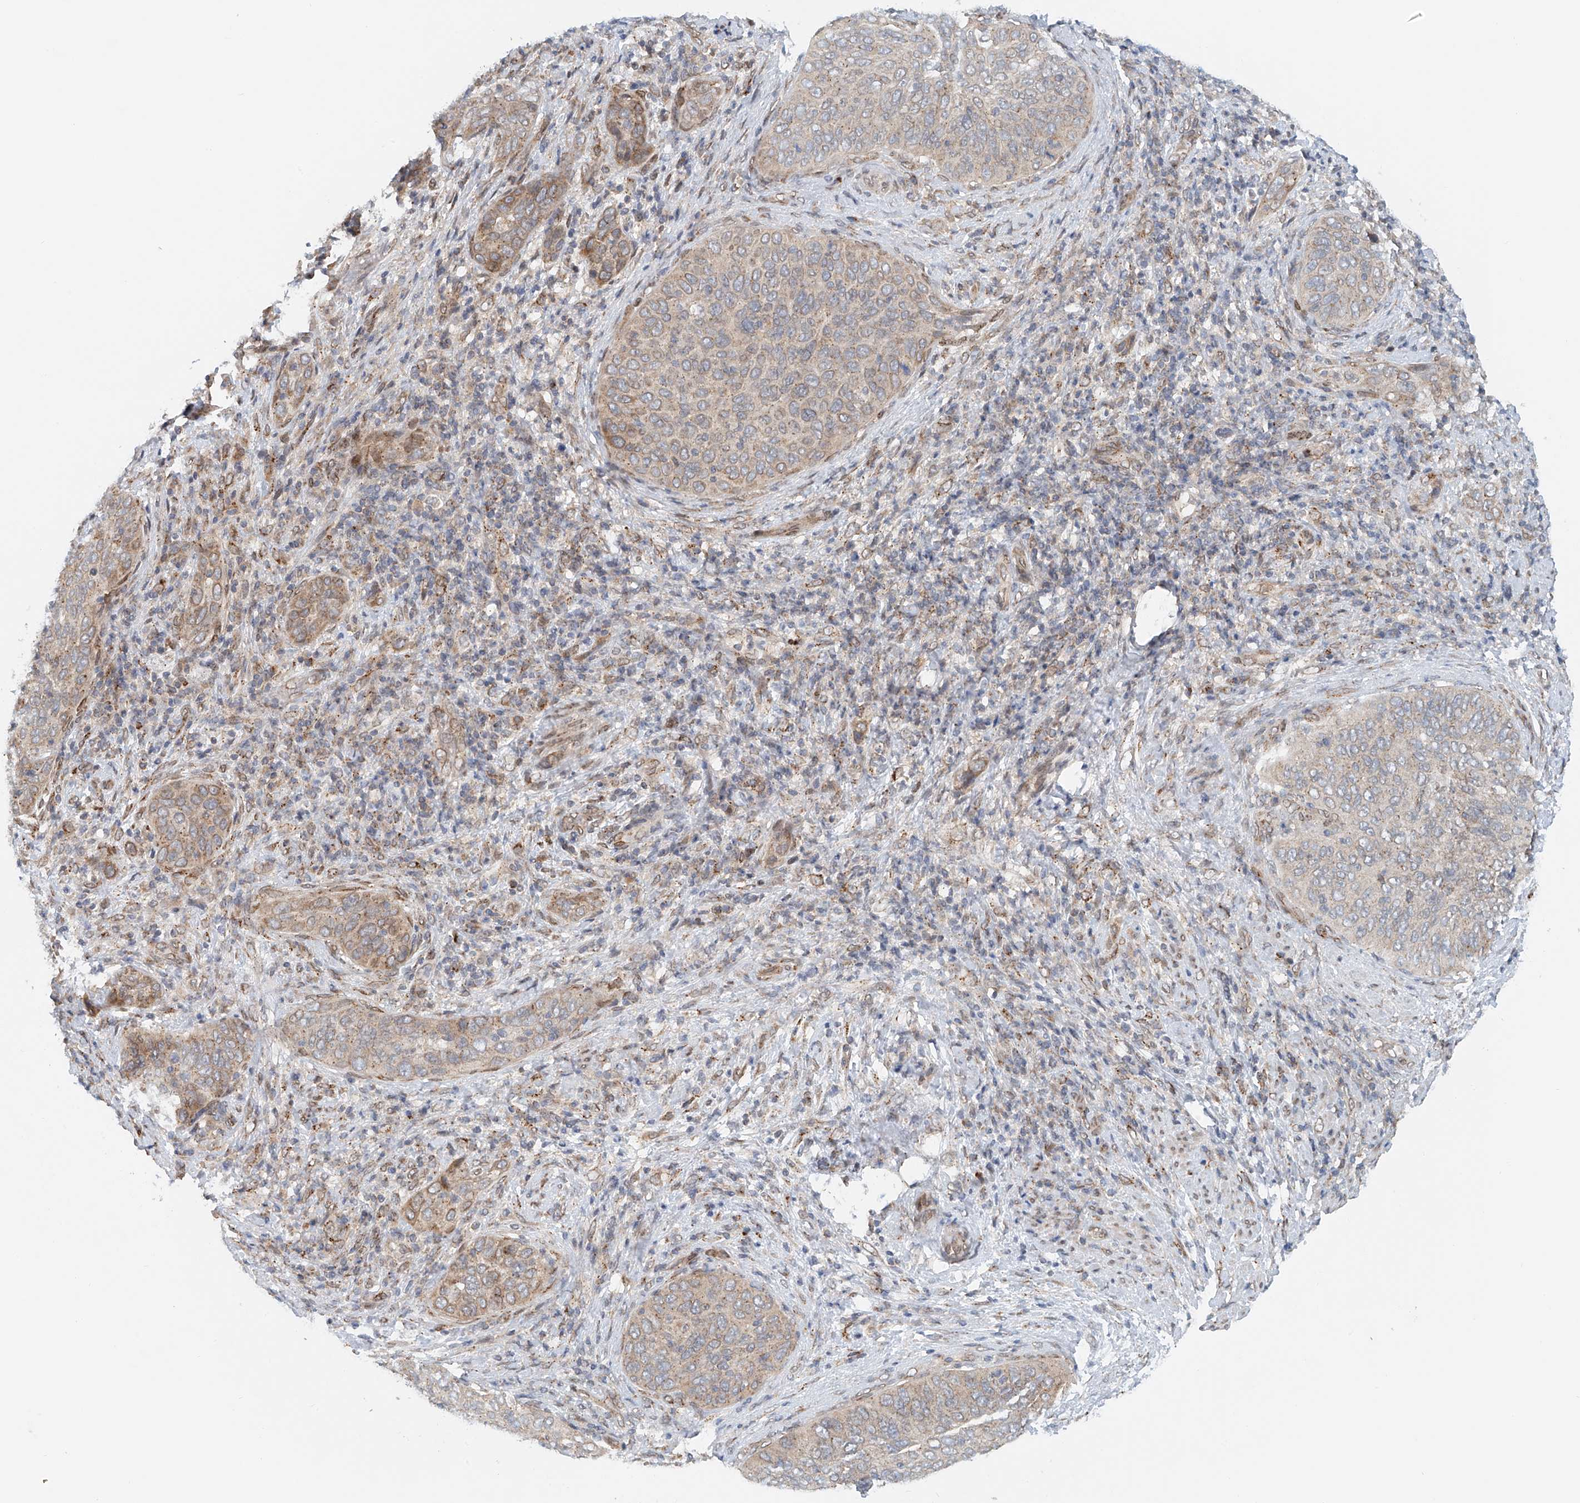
{"staining": {"intensity": "weak", "quantity": "25%-75%", "location": "cytoplasmic/membranous"}, "tissue": "cervical cancer", "cell_type": "Tumor cells", "image_type": "cancer", "snomed": [{"axis": "morphology", "description": "Squamous cell carcinoma, NOS"}, {"axis": "topography", "description": "Cervix"}], "caption": "Immunohistochemical staining of cervical cancer exhibits low levels of weak cytoplasmic/membranous positivity in approximately 25%-75% of tumor cells.", "gene": "STARD9", "patient": {"sex": "female", "age": 60}}